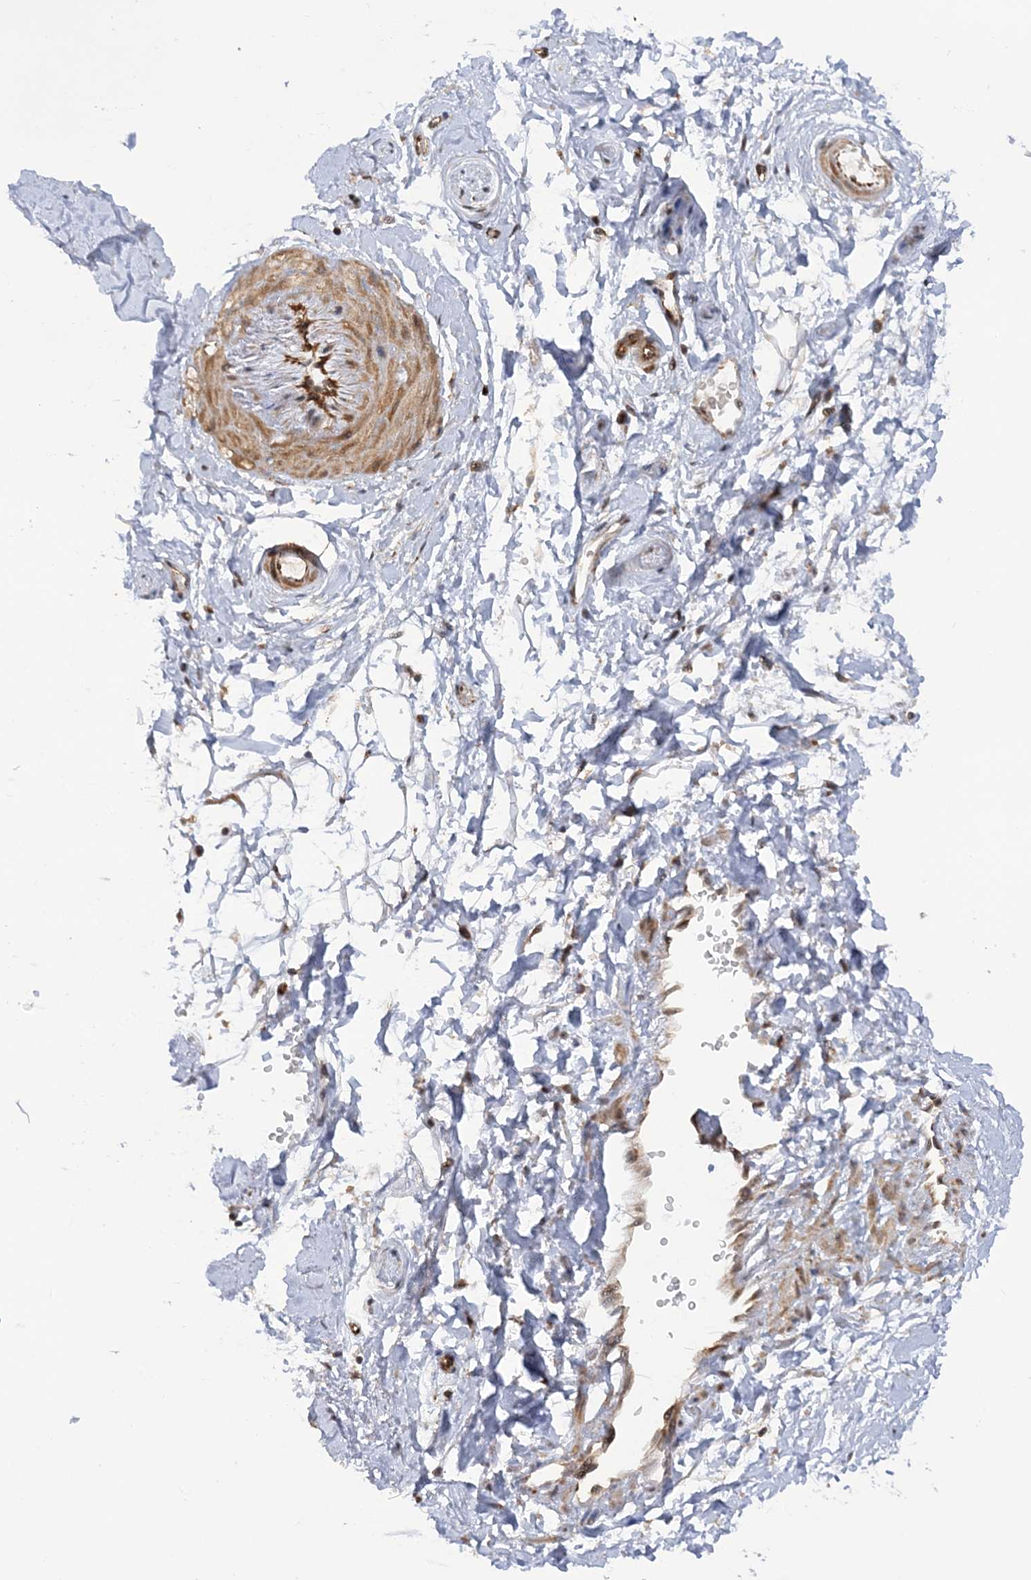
{"staining": {"intensity": "weak", "quantity": ">75%", "location": "cytoplasmic/membranous"}, "tissue": "adipose tissue", "cell_type": "Adipocytes", "image_type": "normal", "snomed": [{"axis": "morphology", "description": "Normal tissue, NOS"}, {"axis": "morphology", "description": "Basal cell carcinoma"}, {"axis": "topography", "description": "Skin"}], "caption": "Immunohistochemical staining of benign human adipose tissue reveals weak cytoplasmic/membranous protein expression in approximately >75% of adipocytes.", "gene": "MRPL47", "patient": {"sex": "female", "age": 89}}